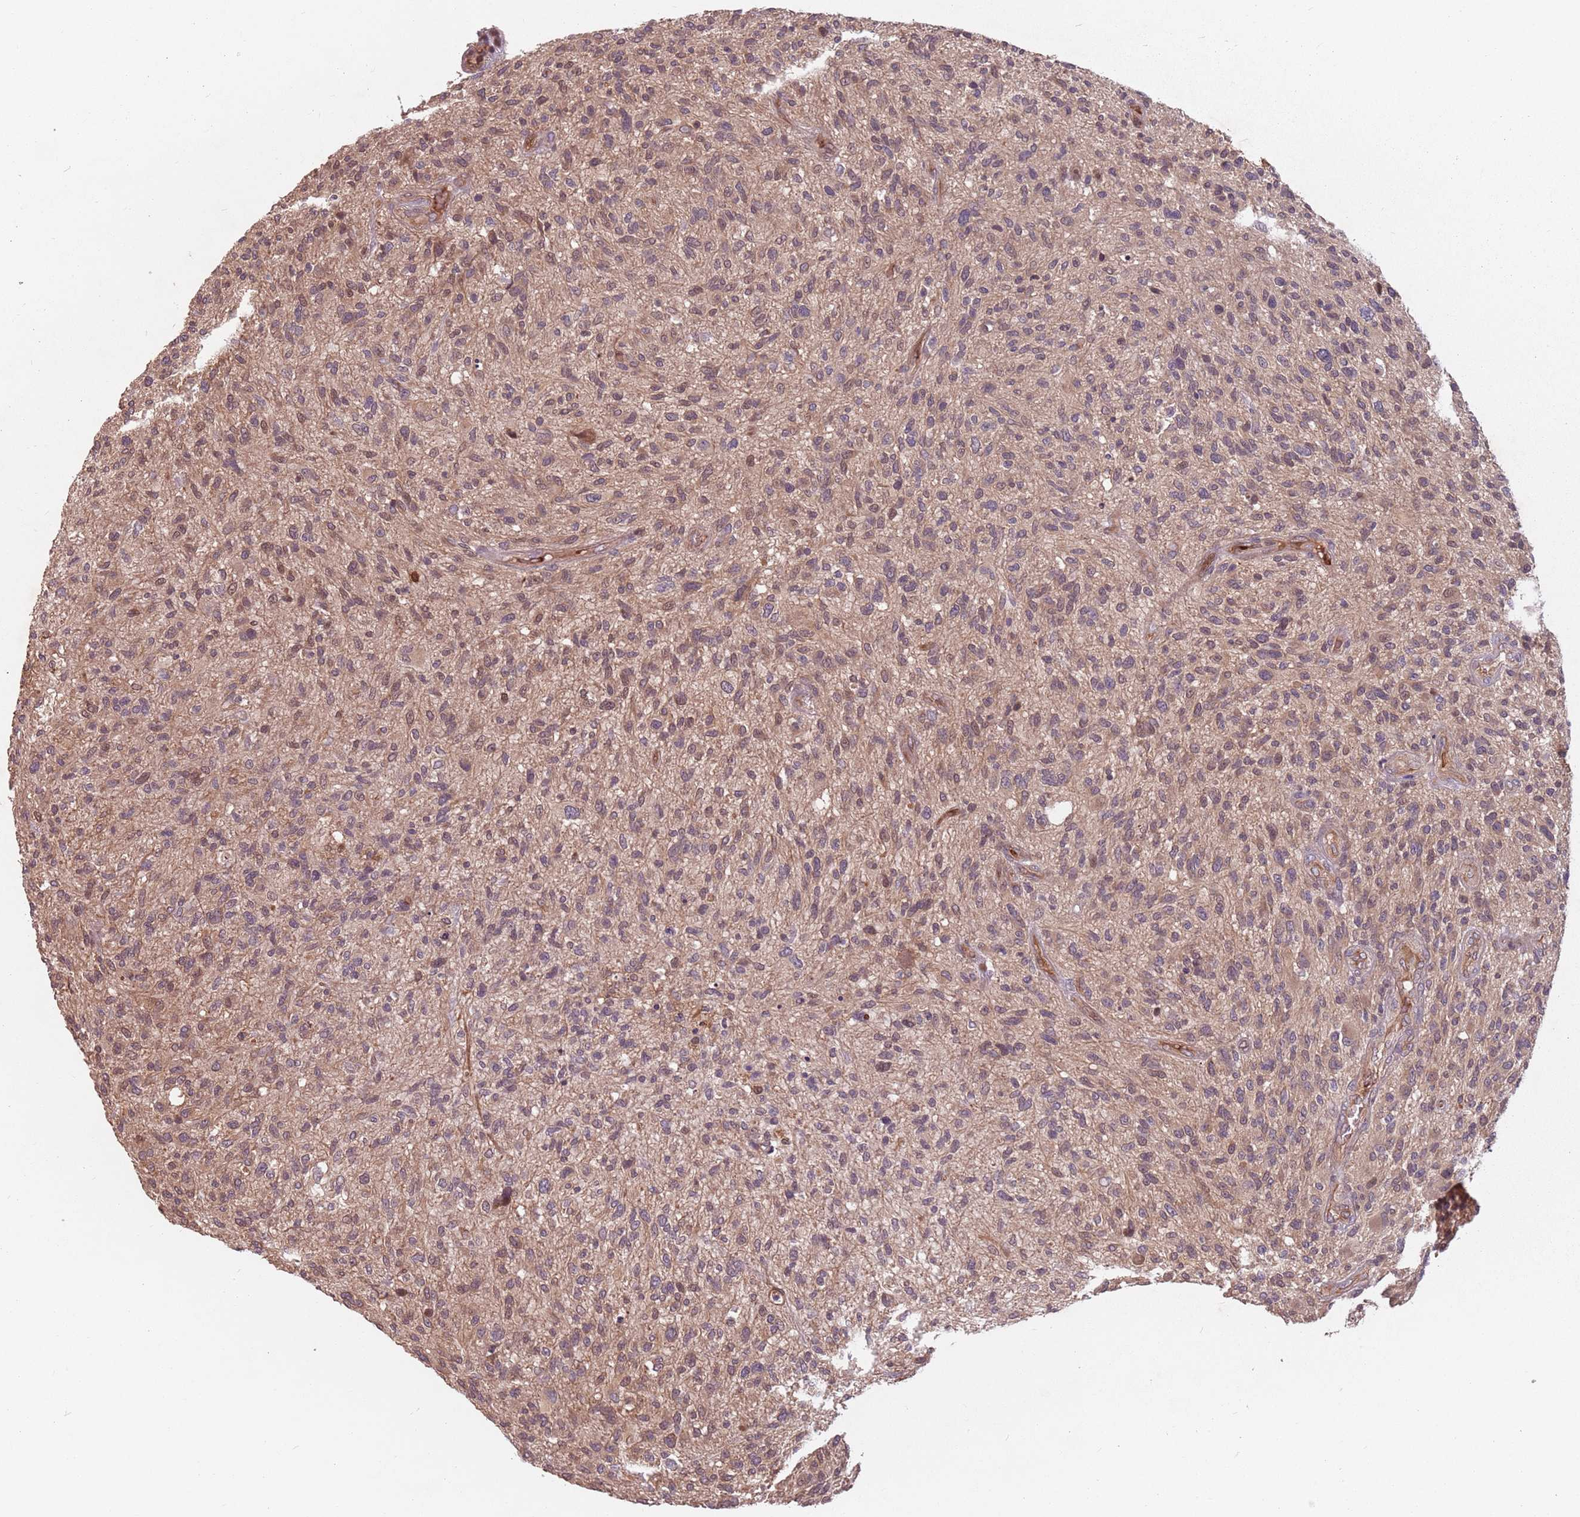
{"staining": {"intensity": "weak", "quantity": "25%-75%", "location": "cytoplasmic/membranous"}, "tissue": "glioma", "cell_type": "Tumor cells", "image_type": "cancer", "snomed": [{"axis": "morphology", "description": "Glioma, malignant, High grade"}, {"axis": "topography", "description": "Brain"}], "caption": "High-grade glioma (malignant) stained with IHC displays weak cytoplasmic/membranous positivity in about 25%-75% of tumor cells. The staining was performed using DAB, with brown indicating positive protein expression. Nuclei are stained blue with hematoxylin.", "gene": "GPR180", "patient": {"sex": "male", "age": 47}}